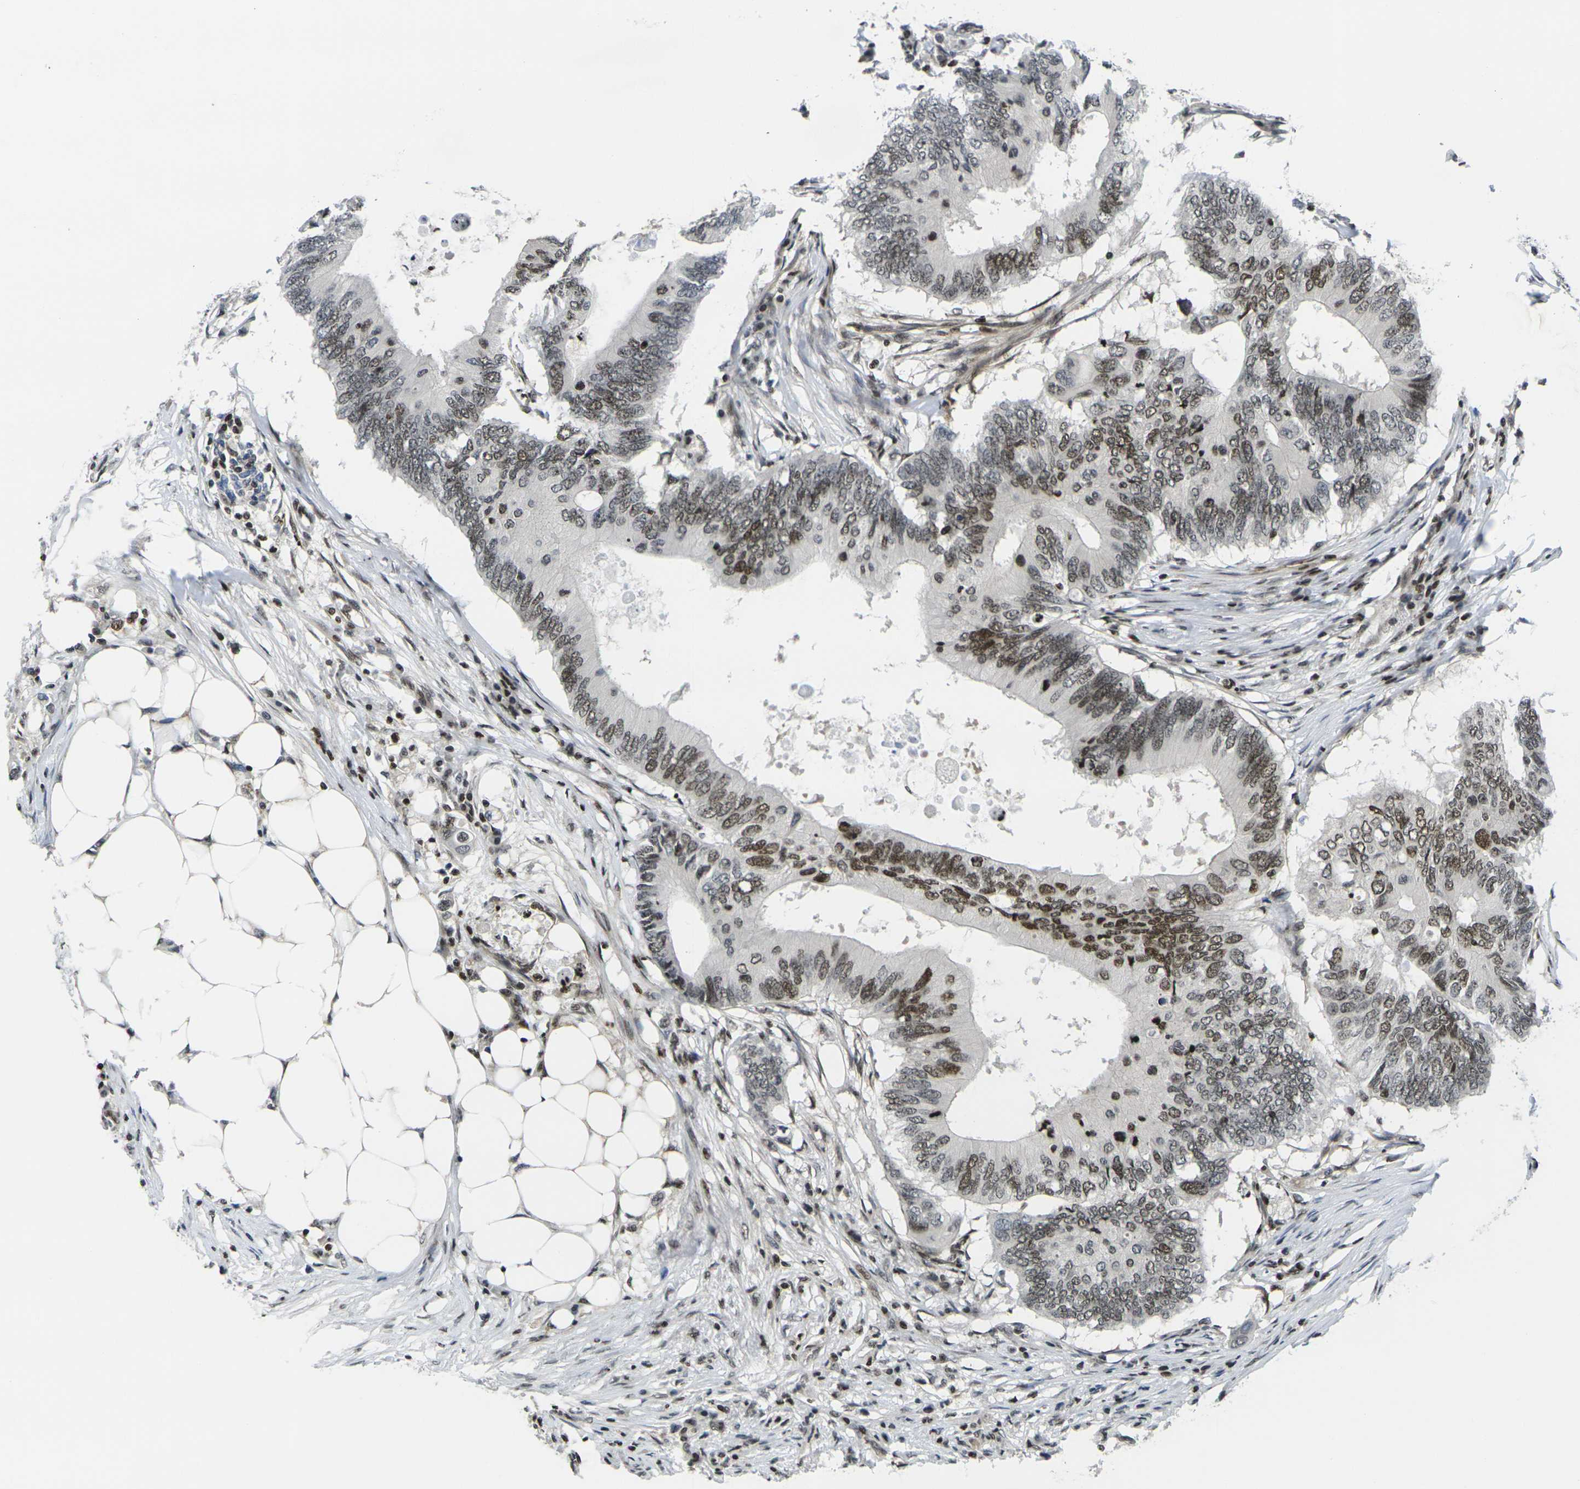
{"staining": {"intensity": "moderate", "quantity": ">75%", "location": "nuclear"}, "tissue": "colorectal cancer", "cell_type": "Tumor cells", "image_type": "cancer", "snomed": [{"axis": "morphology", "description": "Adenocarcinoma, NOS"}, {"axis": "topography", "description": "Colon"}], "caption": "Approximately >75% of tumor cells in colorectal adenocarcinoma reveal moderate nuclear protein expression as visualized by brown immunohistochemical staining.", "gene": "H1-10", "patient": {"sex": "male", "age": 71}}